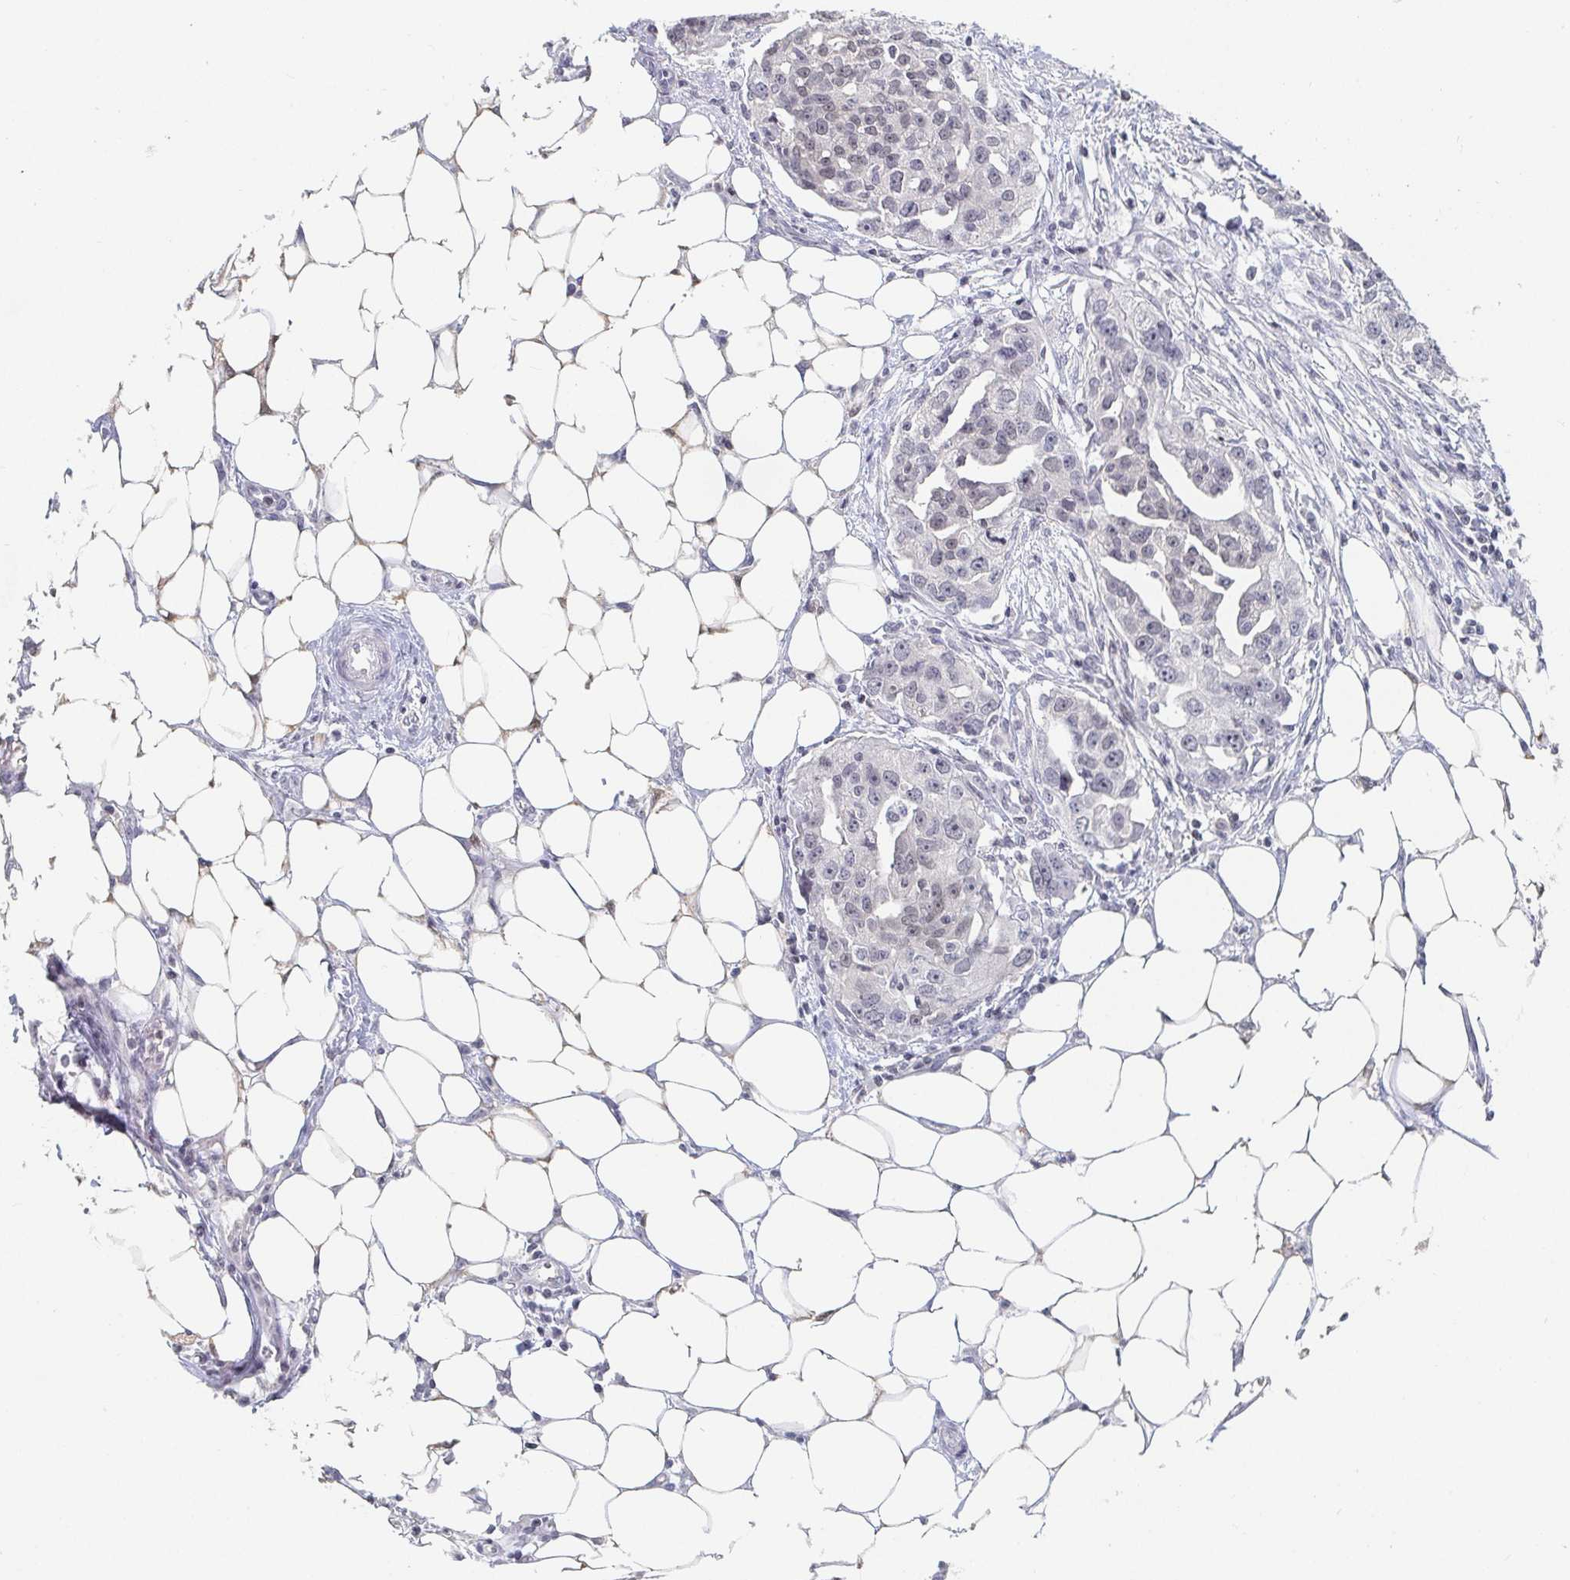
{"staining": {"intensity": "weak", "quantity": "<25%", "location": "nuclear"}, "tissue": "ovarian cancer", "cell_type": "Tumor cells", "image_type": "cancer", "snomed": [{"axis": "morphology", "description": "Carcinoma, endometroid"}, {"axis": "morphology", "description": "Cystadenocarcinoma, serous, NOS"}, {"axis": "topography", "description": "Ovary"}], "caption": "Ovarian cancer was stained to show a protein in brown. There is no significant staining in tumor cells. The staining was performed using DAB (3,3'-diaminobenzidine) to visualize the protein expression in brown, while the nuclei were stained in blue with hematoxylin (Magnification: 20x).", "gene": "NME9", "patient": {"sex": "female", "age": 45}}